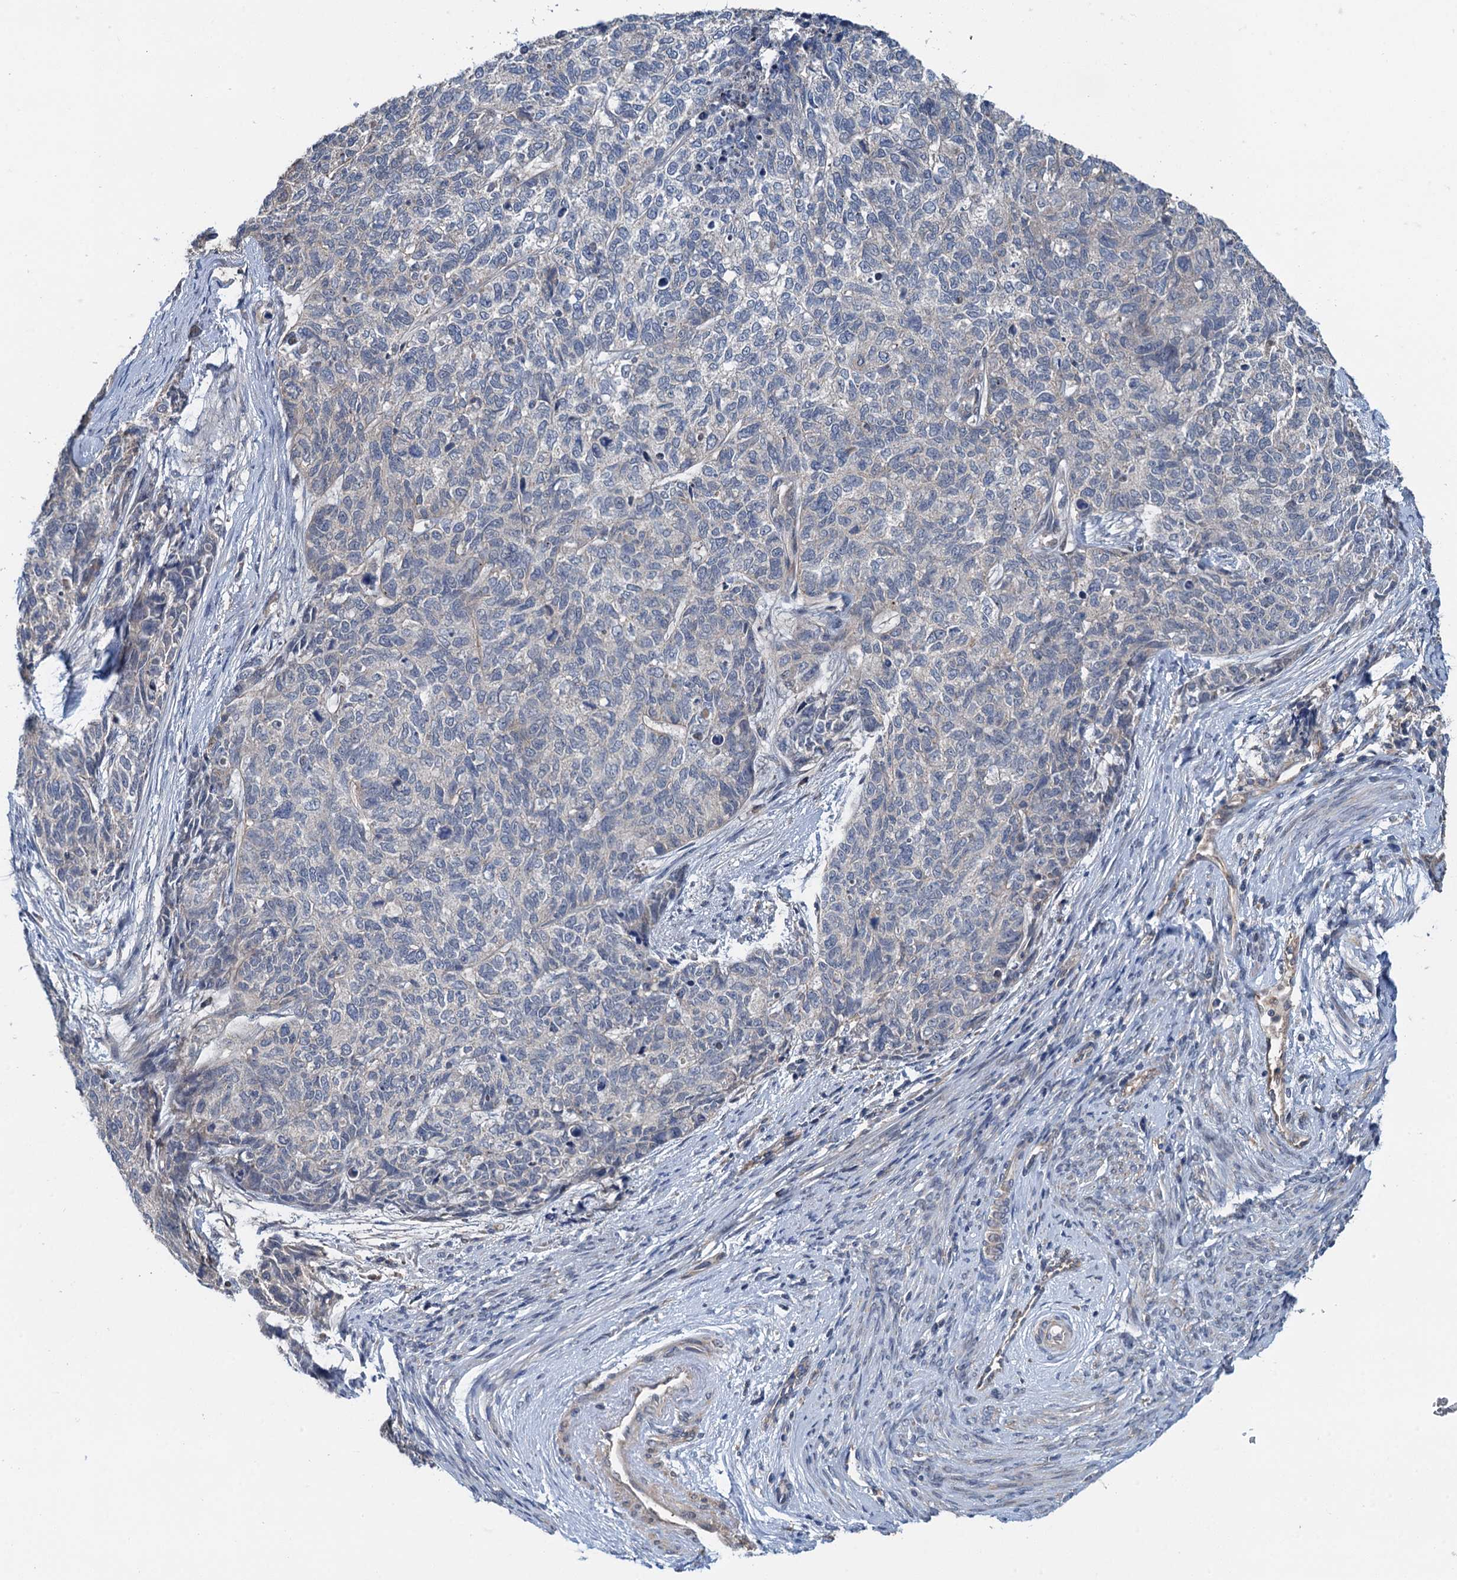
{"staining": {"intensity": "negative", "quantity": "none", "location": "none"}, "tissue": "cervical cancer", "cell_type": "Tumor cells", "image_type": "cancer", "snomed": [{"axis": "morphology", "description": "Squamous cell carcinoma, NOS"}, {"axis": "topography", "description": "Cervix"}], "caption": "Immunohistochemistry (IHC) micrograph of neoplastic tissue: human cervical cancer (squamous cell carcinoma) stained with DAB (3,3'-diaminobenzidine) demonstrates no significant protein expression in tumor cells.", "gene": "ZNF606", "patient": {"sex": "female", "age": 63}}